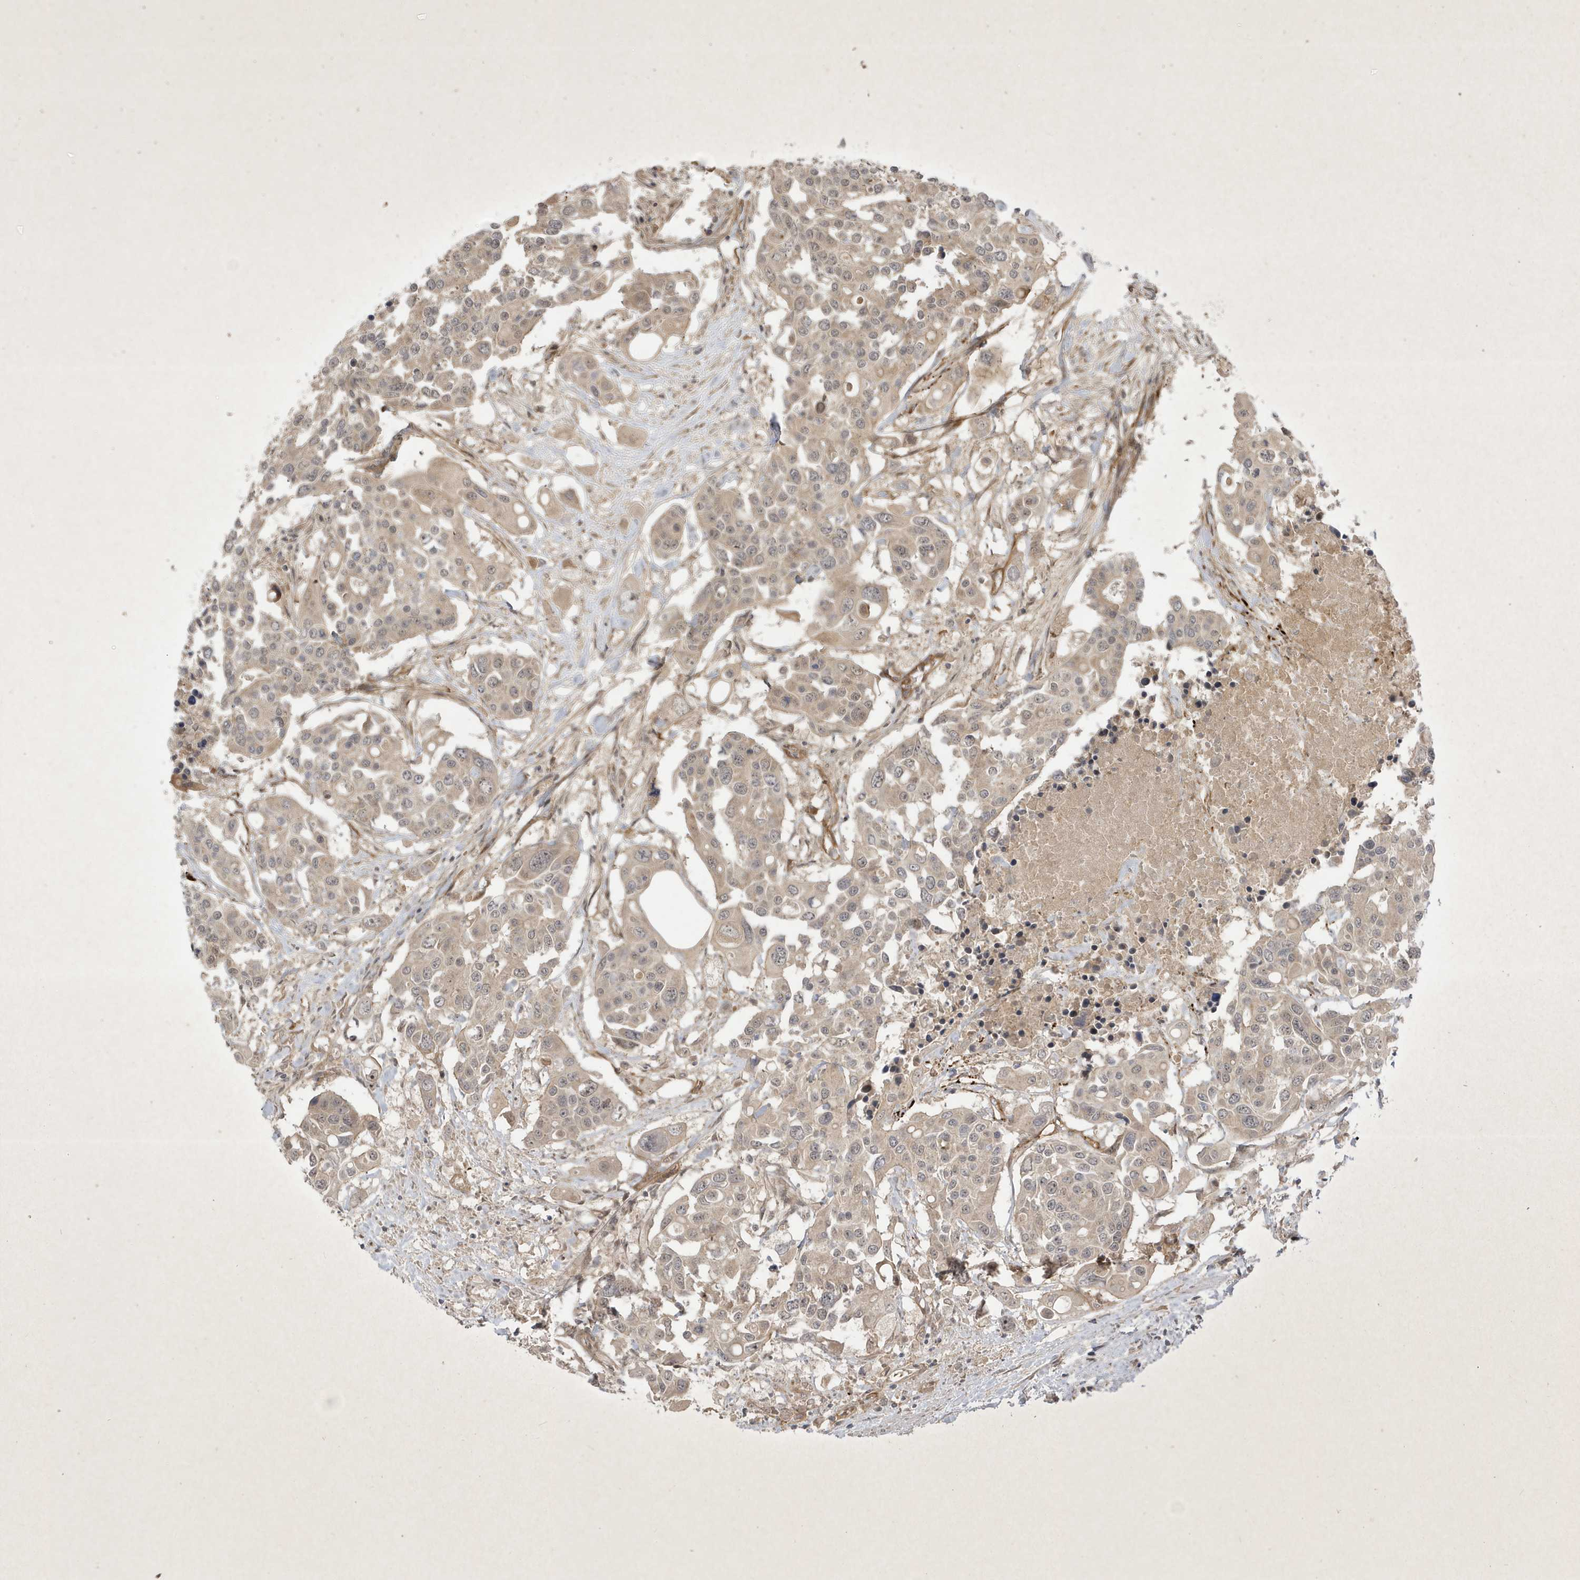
{"staining": {"intensity": "weak", "quantity": "25%-75%", "location": "cytoplasmic/membranous"}, "tissue": "colorectal cancer", "cell_type": "Tumor cells", "image_type": "cancer", "snomed": [{"axis": "morphology", "description": "Adenocarcinoma, NOS"}, {"axis": "topography", "description": "Colon"}], "caption": "Immunohistochemical staining of human colorectal adenocarcinoma shows weak cytoplasmic/membranous protein staining in about 25%-75% of tumor cells.", "gene": "FAM83C", "patient": {"sex": "male", "age": 77}}